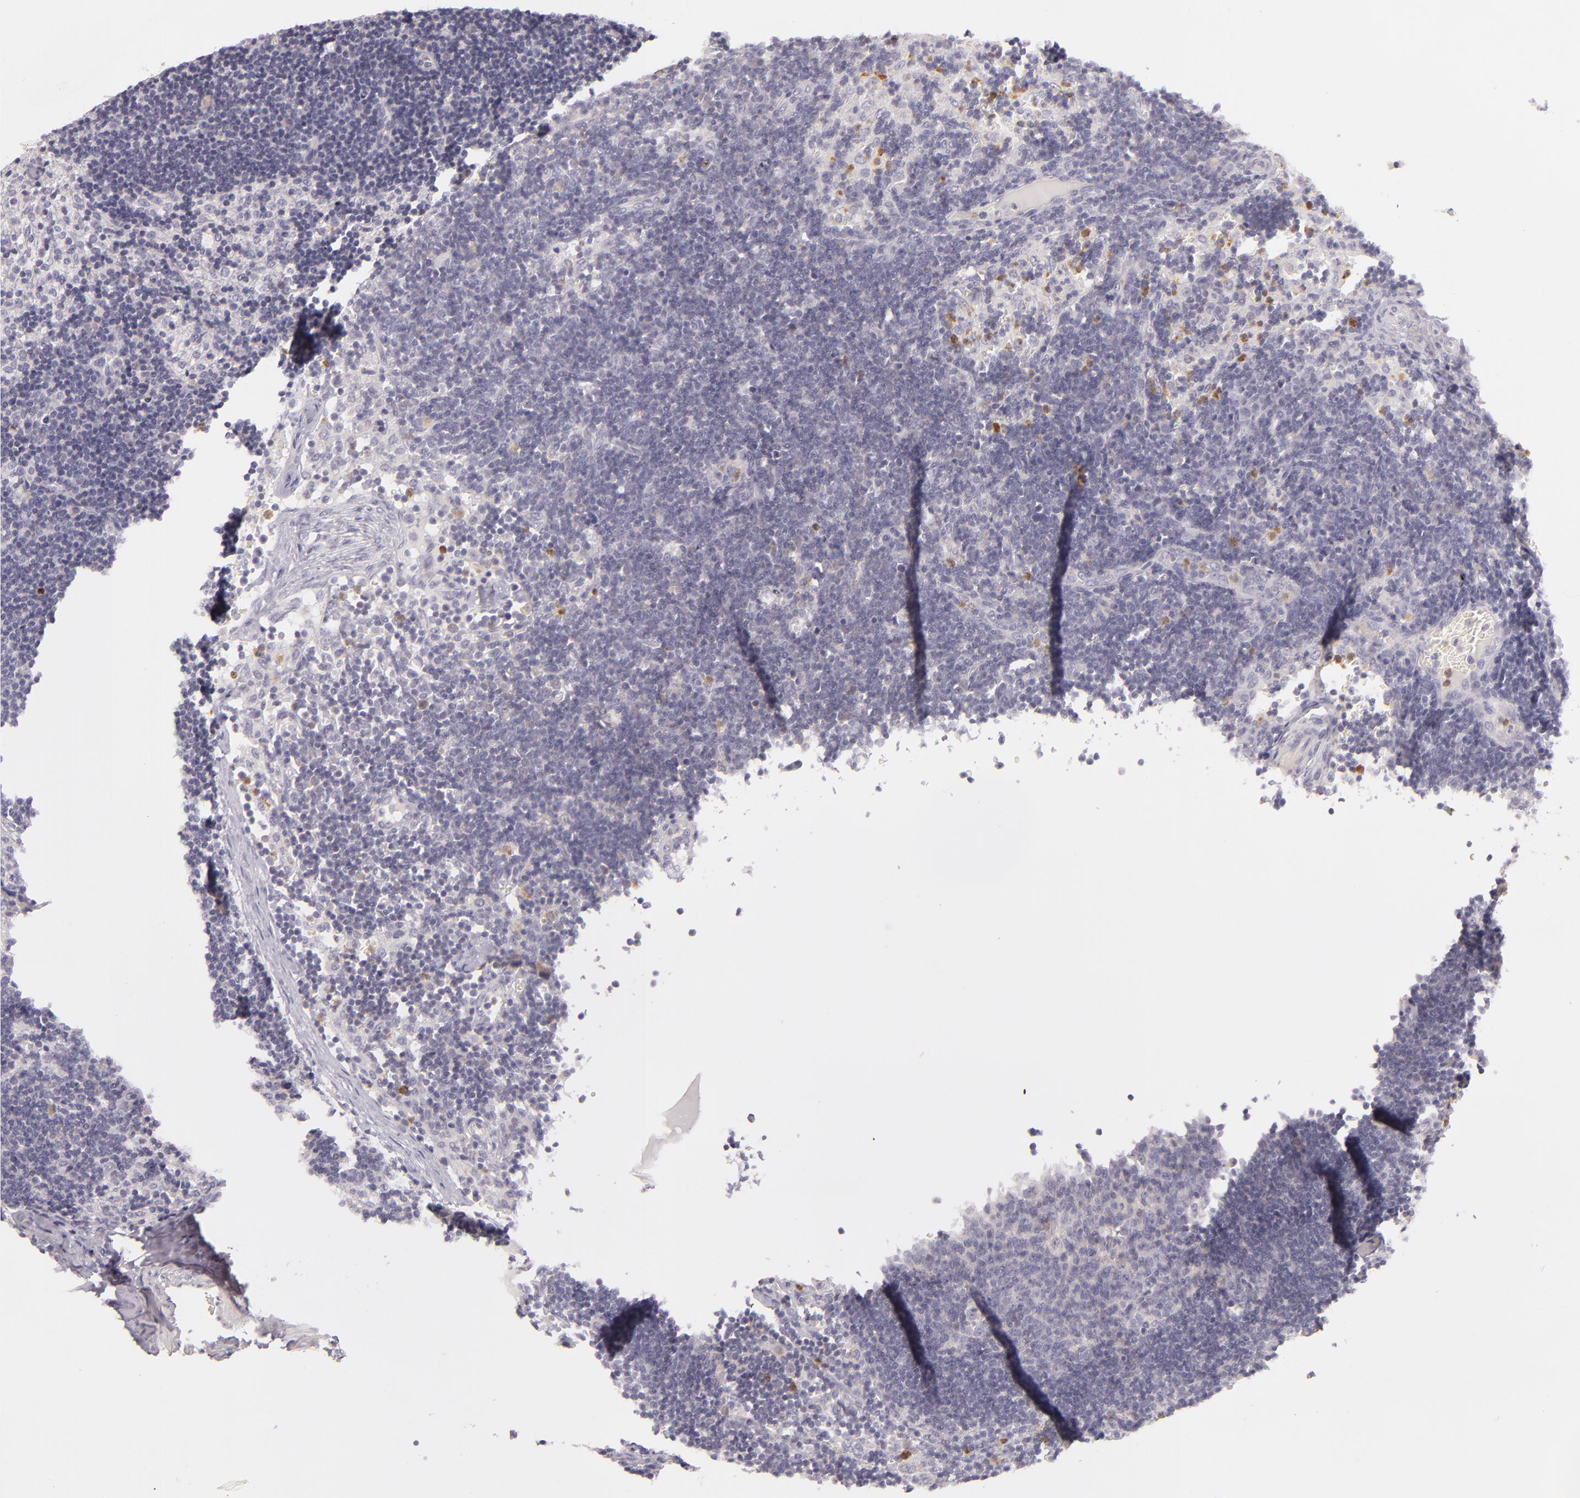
{"staining": {"intensity": "negative", "quantity": "none", "location": "none"}, "tissue": "lymph node", "cell_type": "Germinal center cells", "image_type": "normal", "snomed": [{"axis": "morphology", "description": "Normal tissue, NOS"}, {"axis": "morphology", "description": "Inflammation, NOS"}, {"axis": "topography", "description": "Lymph node"}, {"axis": "topography", "description": "Salivary gland"}], "caption": "DAB immunohistochemical staining of benign lymph node shows no significant expression in germinal center cells. Nuclei are stained in blue.", "gene": "FAM181A", "patient": {"sex": "male", "age": 3}}